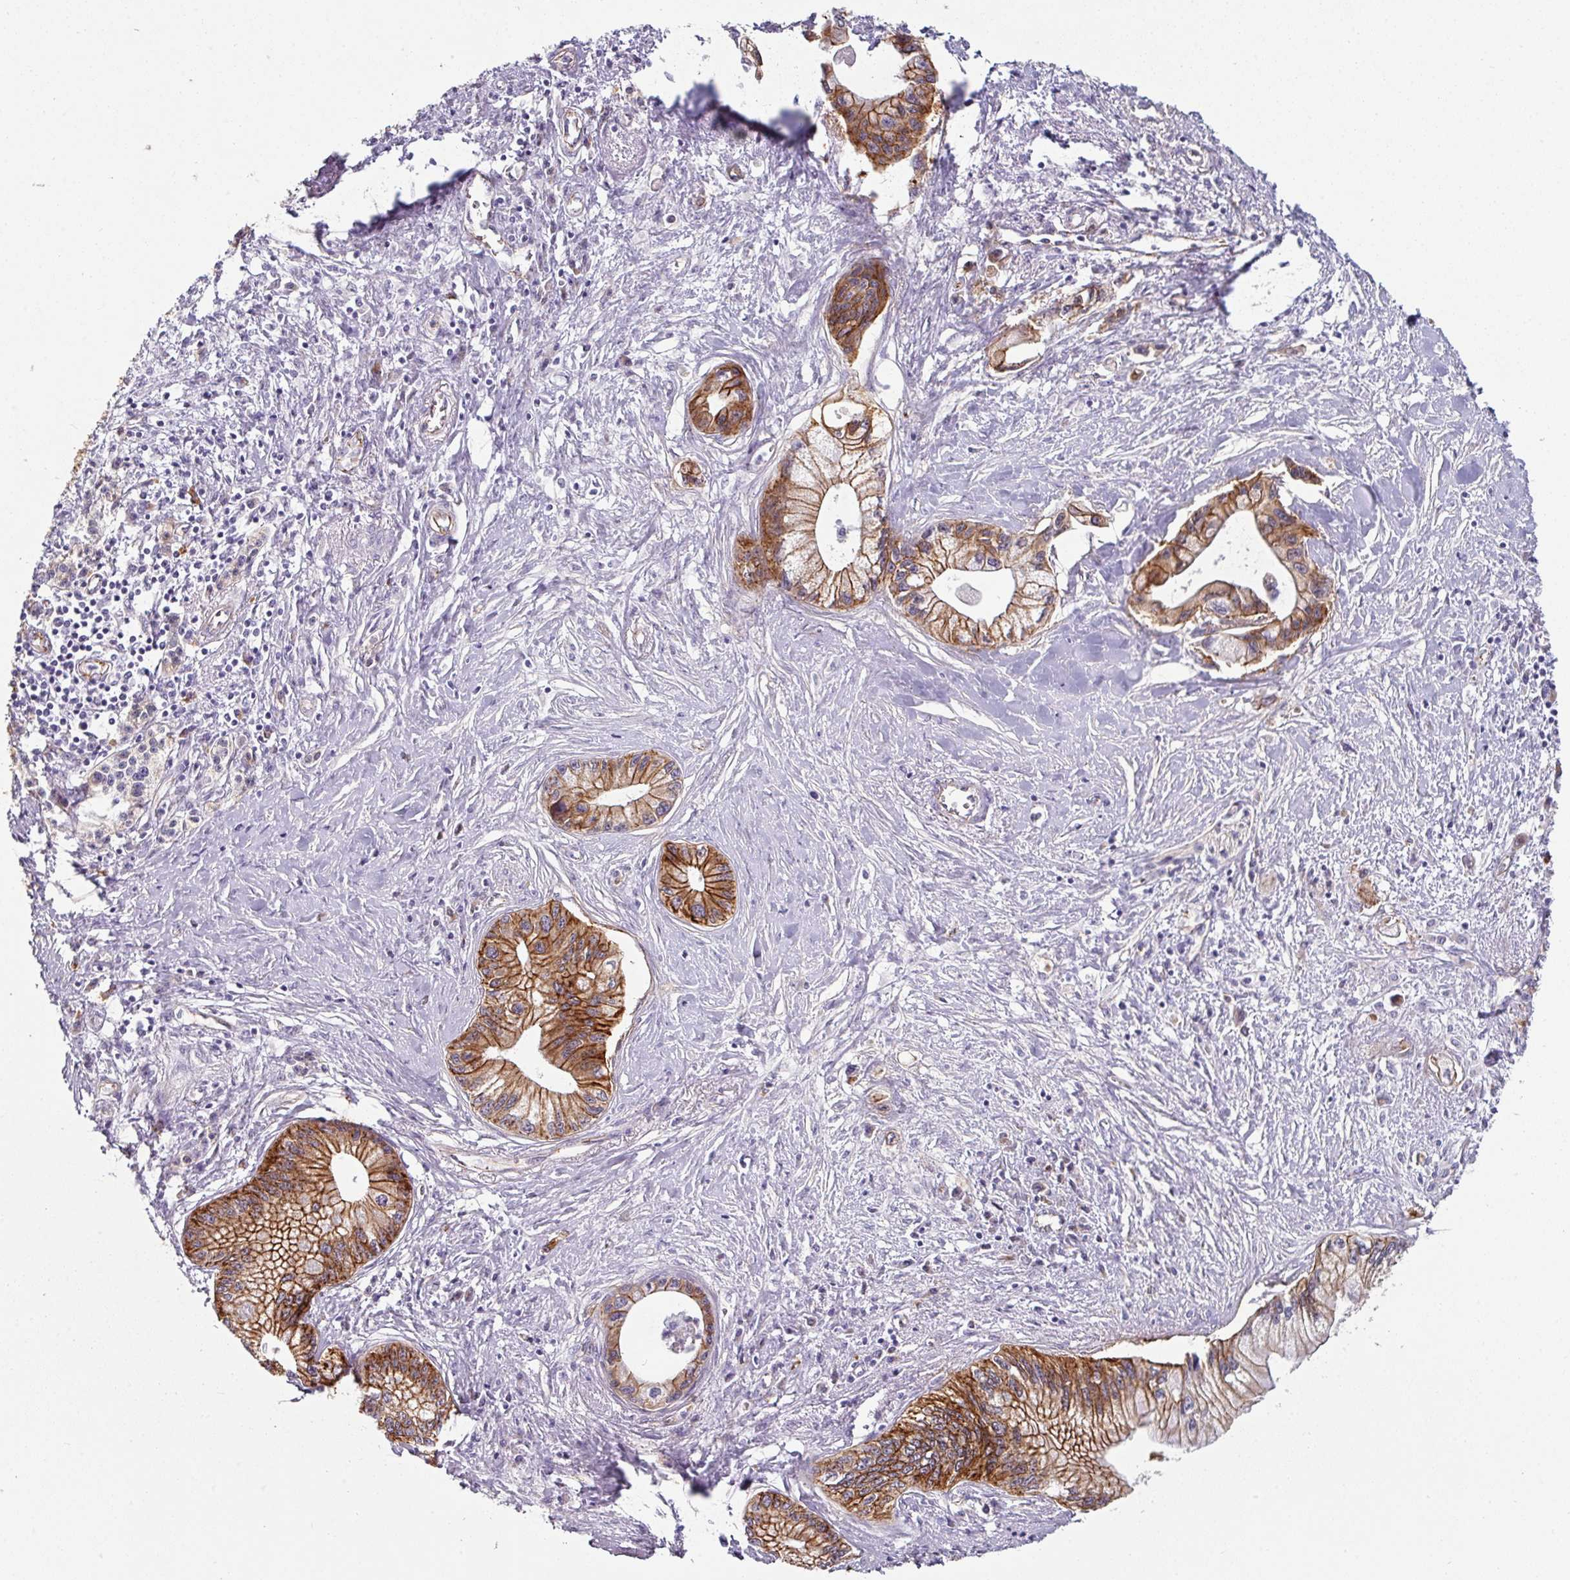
{"staining": {"intensity": "moderate", "quantity": ">75%", "location": "cytoplasmic/membranous"}, "tissue": "pancreatic cancer", "cell_type": "Tumor cells", "image_type": "cancer", "snomed": [{"axis": "morphology", "description": "Adenocarcinoma, NOS"}, {"axis": "topography", "description": "Pancreas"}], "caption": "About >75% of tumor cells in pancreatic cancer (adenocarcinoma) reveal moderate cytoplasmic/membranous protein expression as visualized by brown immunohistochemical staining.", "gene": "JUP", "patient": {"sex": "male", "age": 61}}